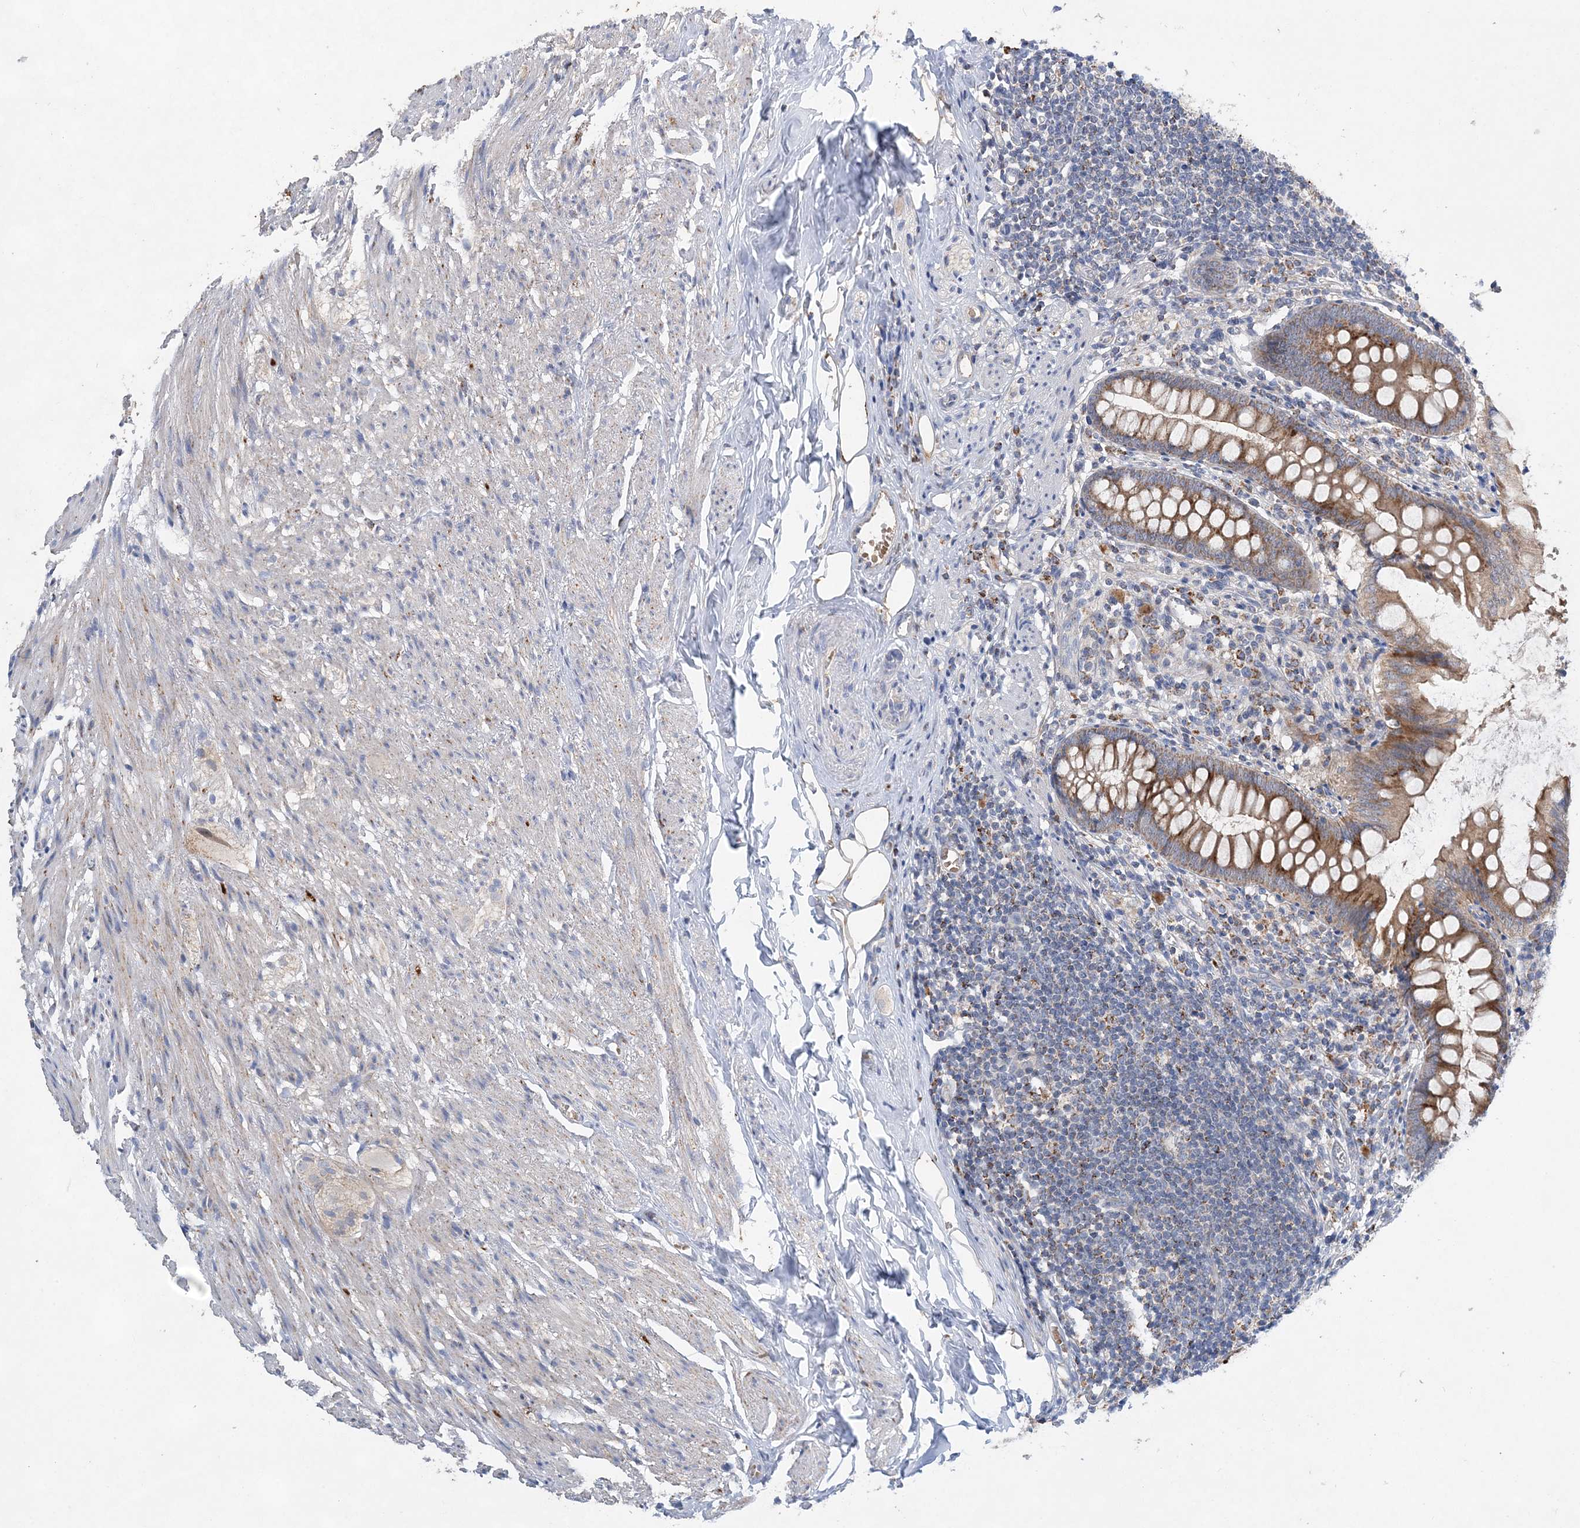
{"staining": {"intensity": "moderate", "quantity": ">75%", "location": "cytoplasmic/membranous"}, "tissue": "appendix", "cell_type": "Glandular cells", "image_type": "normal", "snomed": [{"axis": "morphology", "description": "Normal tissue, NOS"}, {"axis": "topography", "description": "Appendix"}], "caption": "The histopathology image shows staining of normal appendix, revealing moderate cytoplasmic/membranous protein expression (brown color) within glandular cells.", "gene": "TRAPPC13", "patient": {"sex": "female", "age": 77}}